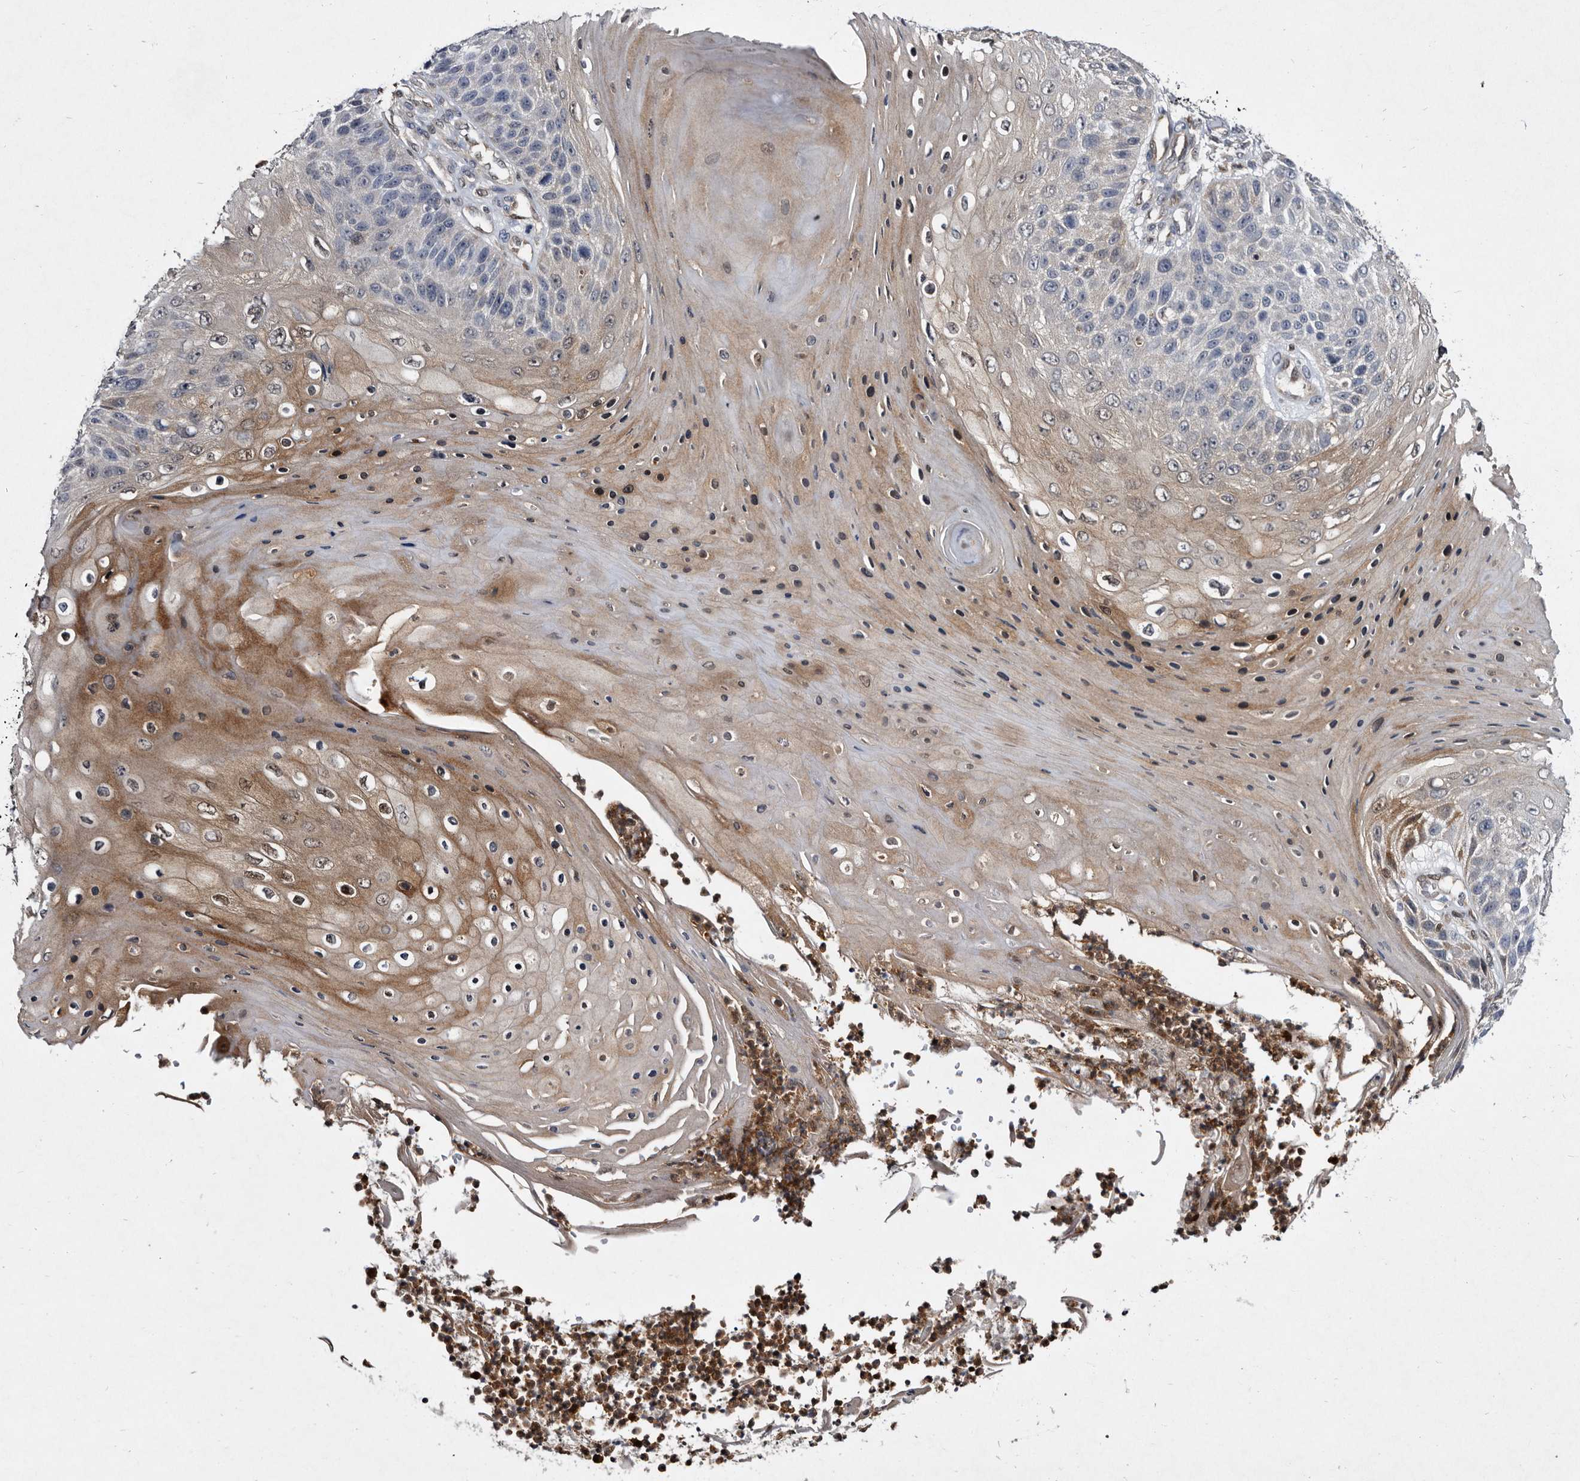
{"staining": {"intensity": "negative", "quantity": "none", "location": "none"}, "tissue": "skin cancer", "cell_type": "Tumor cells", "image_type": "cancer", "snomed": [{"axis": "morphology", "description": "Squamous cell carcinoma, NOS"}, {"axis": "topography", "description": "Skin"}], "caption": "Tumor cells show no significant protein staining in skin cancer (squamous cell carcinoma).", "gene": "SERPINB8", "patient": {"sex": "female", "age": 88}}